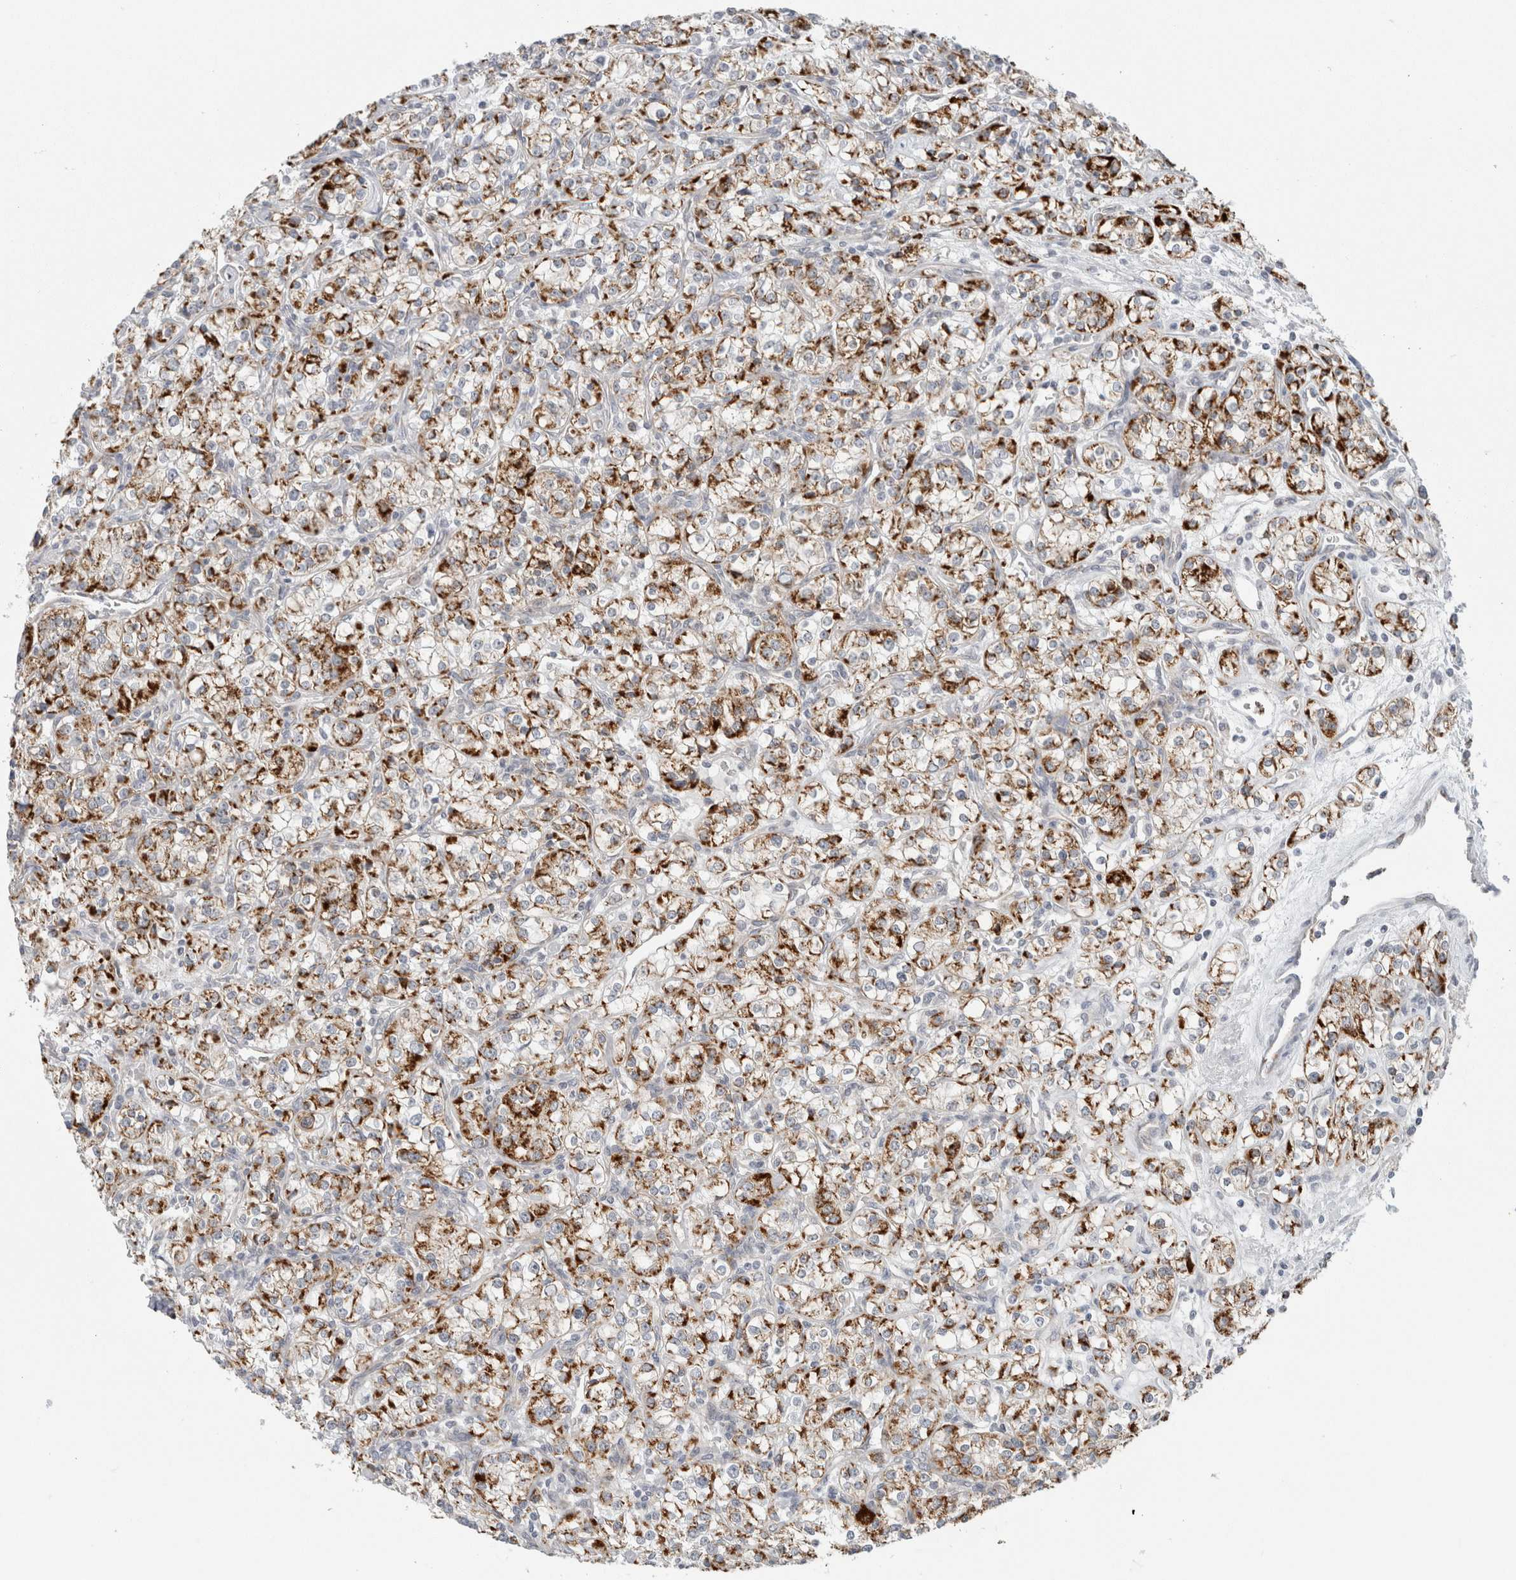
{"staining": {"intensity": "strong", "quantity": ">75%", "location": "cytoplasmic/membranous"}, "tissue": "renal cancer", "cell_type": "Tumor cells", "image_type": "cancer", "snomed": [{"axis": "morphology", "description": "Adenocarcinoma, NOS"}, {"axis": "topography", "description": "Kidney"}], "caption": "Immunohistochemical staining of human renal cancer (adenocarcinoma) displays high levels of strong cytoplasmic/membranous protein positivity in about >75% of tumor cells. (brown staining indicates protein expression, while blue staining denotes nuclei).", "gene": "FAHD1", "patient": {"sex": "male", "age": 77}}